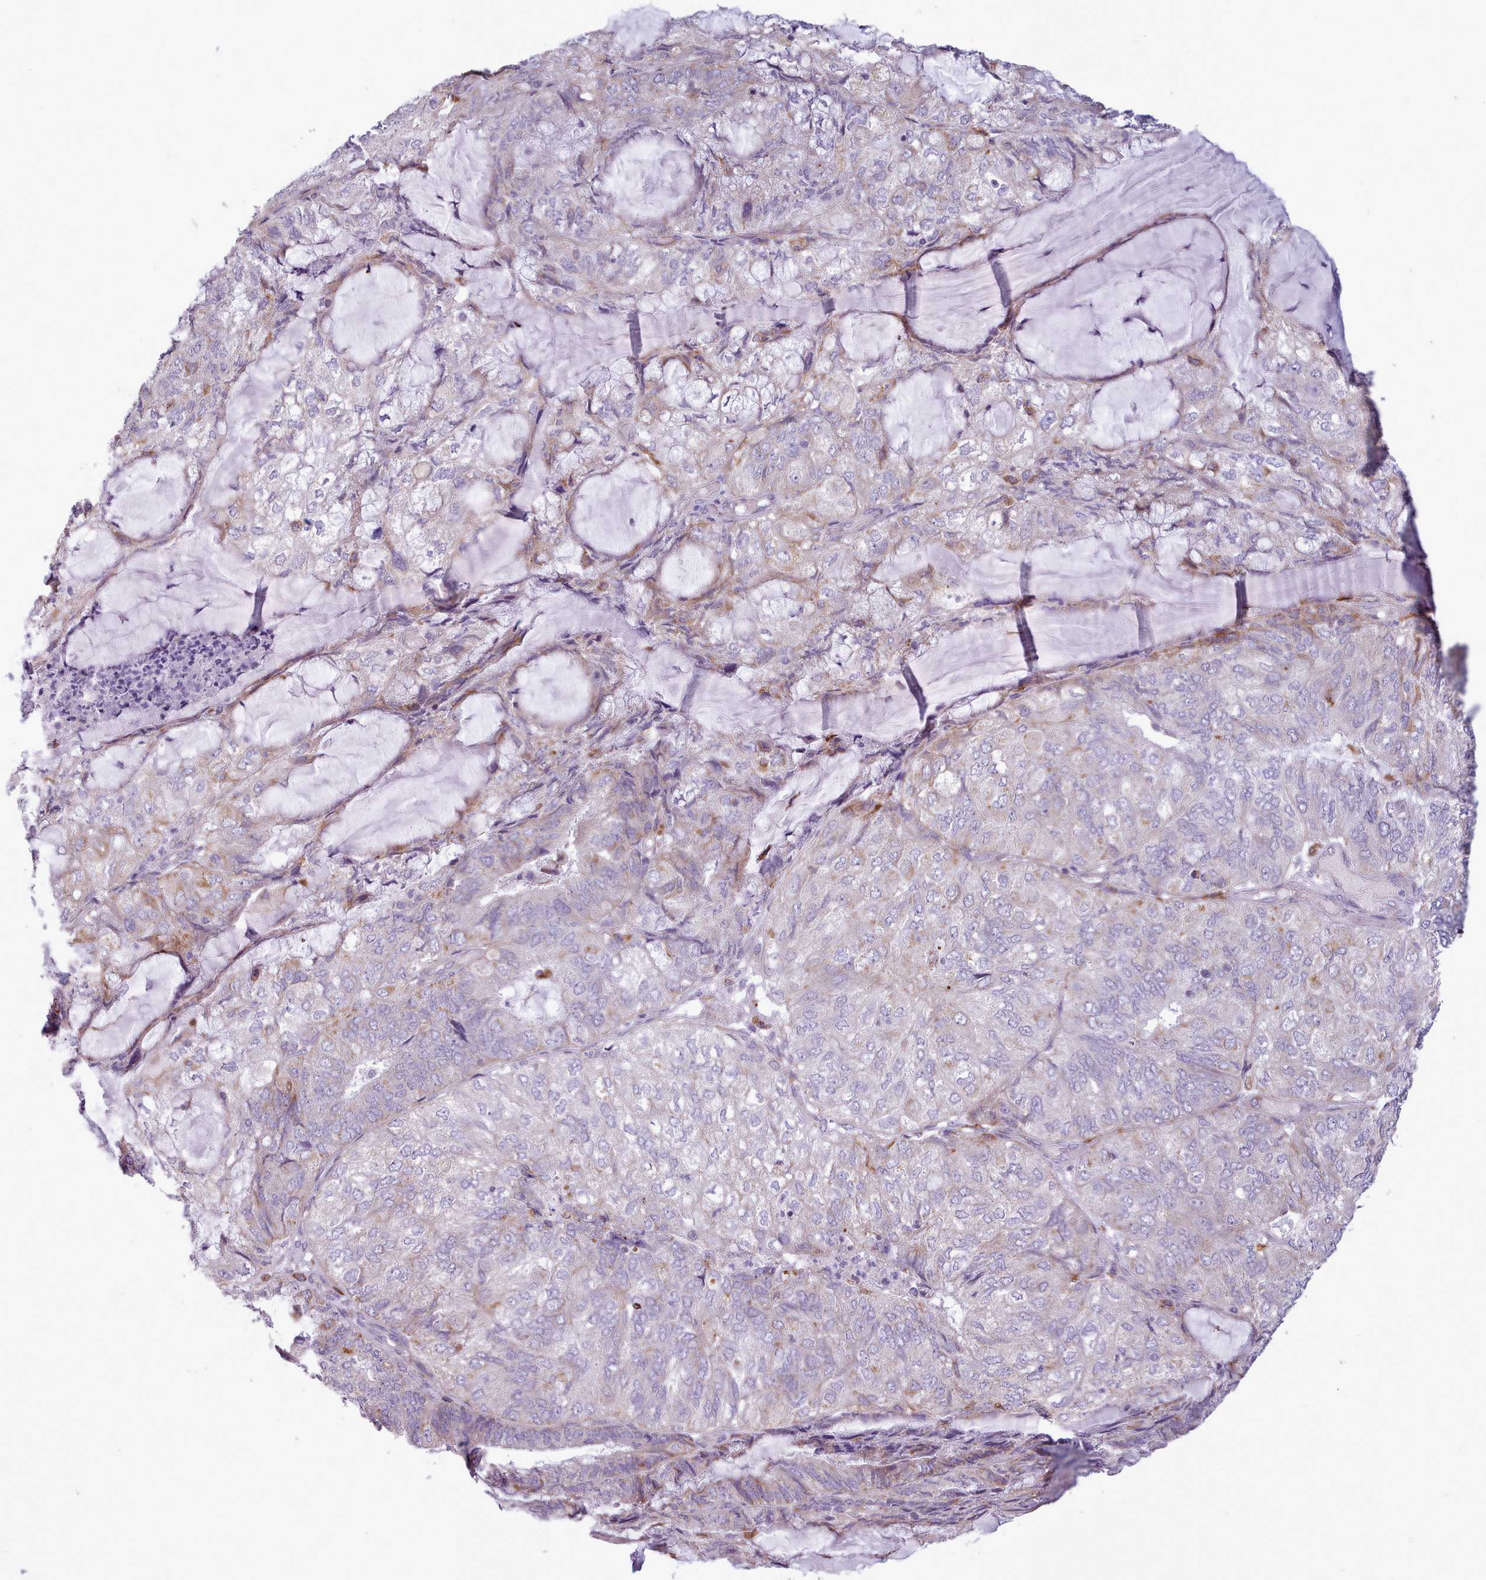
{"staining": {"intensity": "moderate", "quantity": "25%-75%", "location": "cytoplasmic/membranous"}, "tissue": "endometrial cancer", "cell_type": "Tumor cells", "image_type": "cancer", "snomed": [{"axis": "morphology", "description": "Adenocarcinoma, NOS"}, {"axis": "topography", "description": "Endometrium"}], "caption": "High-magnification brightfield microscopy of endometrial cancer stained with DAB (3,3'-diaminobenzidine) (brown) and counterstained with hematoxylin (blue). tumor cells exhibit moderate cytoplasmic/membranous staining is present in about25%-75% of cells.", "gene": "AVL9", "patient": {"sex": "female", "age": 81}}